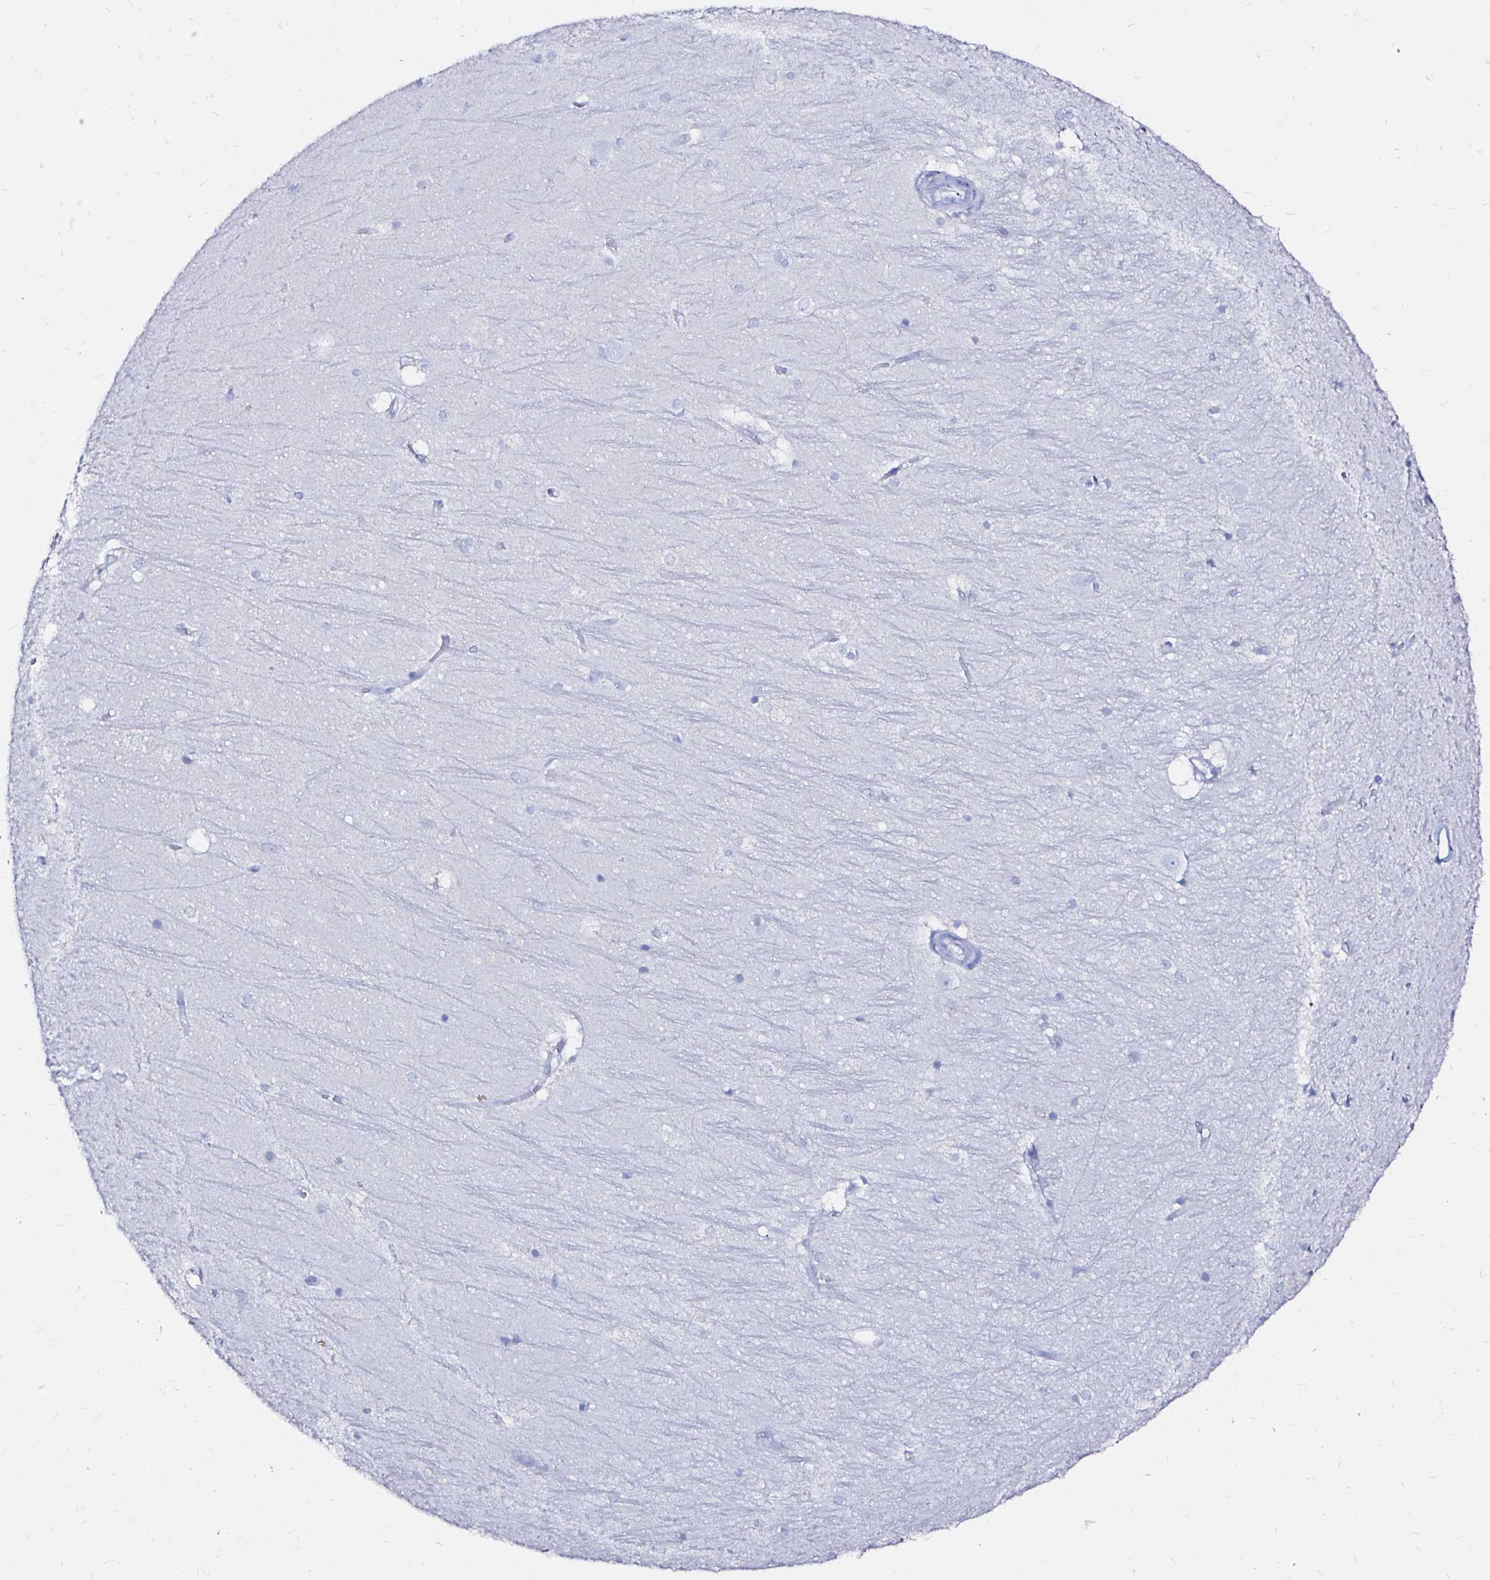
{"staining": {"intensity": "negative", "quantity": "none", "location": "none"}, "tissue": "hippocampus", "cell_type": "Glial cells", "image_type": "normal", "snomed": [{"axis": "morphology", "description": "Normal tissue, NOS"}, {"axis": "topography", "description": "Cerebral cortex"}, {"axis": "topography", "description": "Hippocampus"}], "caption": "Immunohistochemistry photomicrograph of normal human hippocampus stained for a protein (brown), which exhibits no expression in glial cells.", "gene": "ZNF432", "patient": {"sex": "female", "age": 19}}